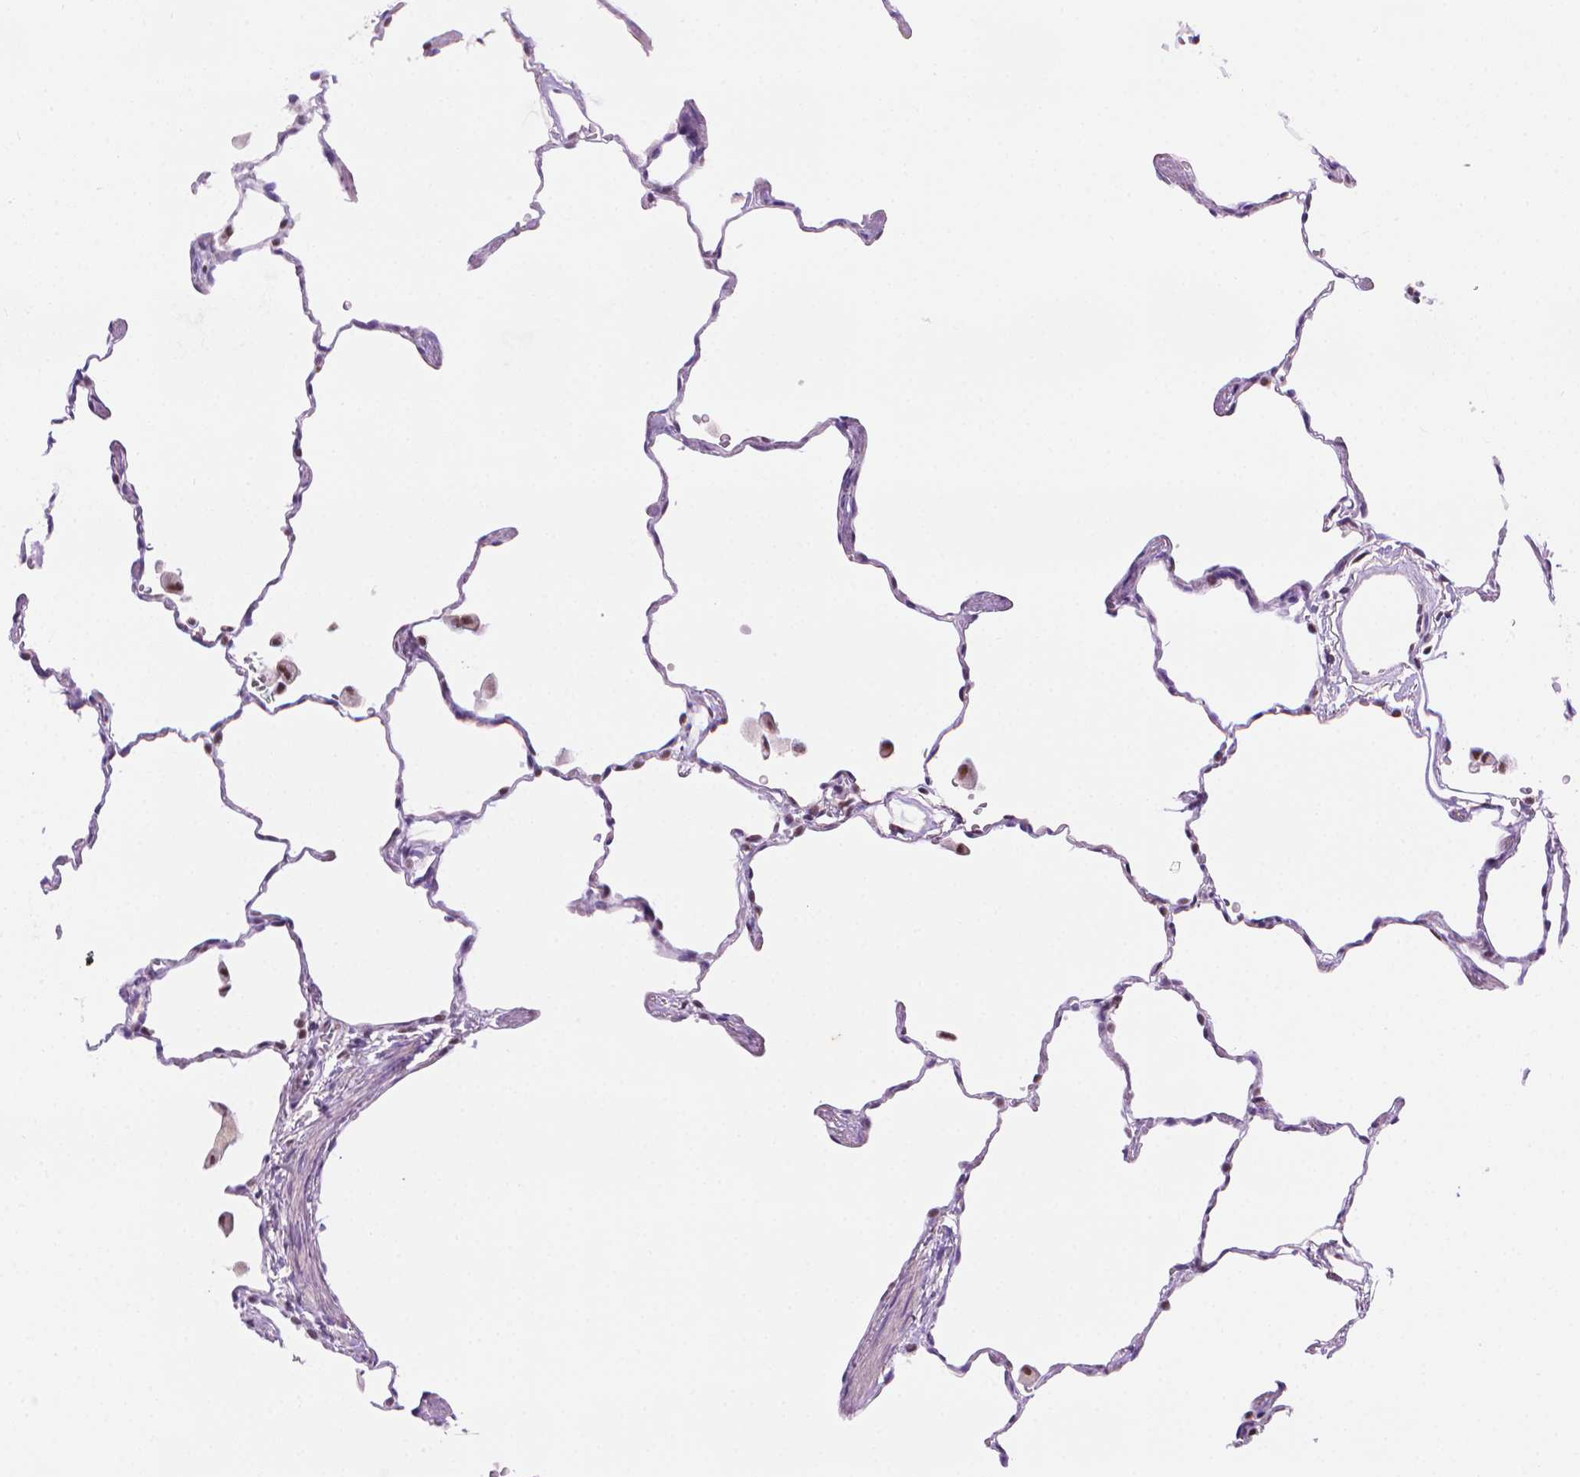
{"staining": {"intensity": "weak", "quantity": "<25%", "location": "nuclear"}, "tissue": "lung", "cell_type": "Alveolar cells", "image_type": "normal", "snomed": [{"axis": "morphology", "description": "Normal tissue, NOS"}, {"axis": "topography", "description": "Lung"}], "caption": "High power microscopy photomicrograph of an immunohistochemistry histopathology image of normal lung, revealing no significant expression in alveolar cells.", "gene": "UBN1", "patient": {"sex": "female", "age": 47}}